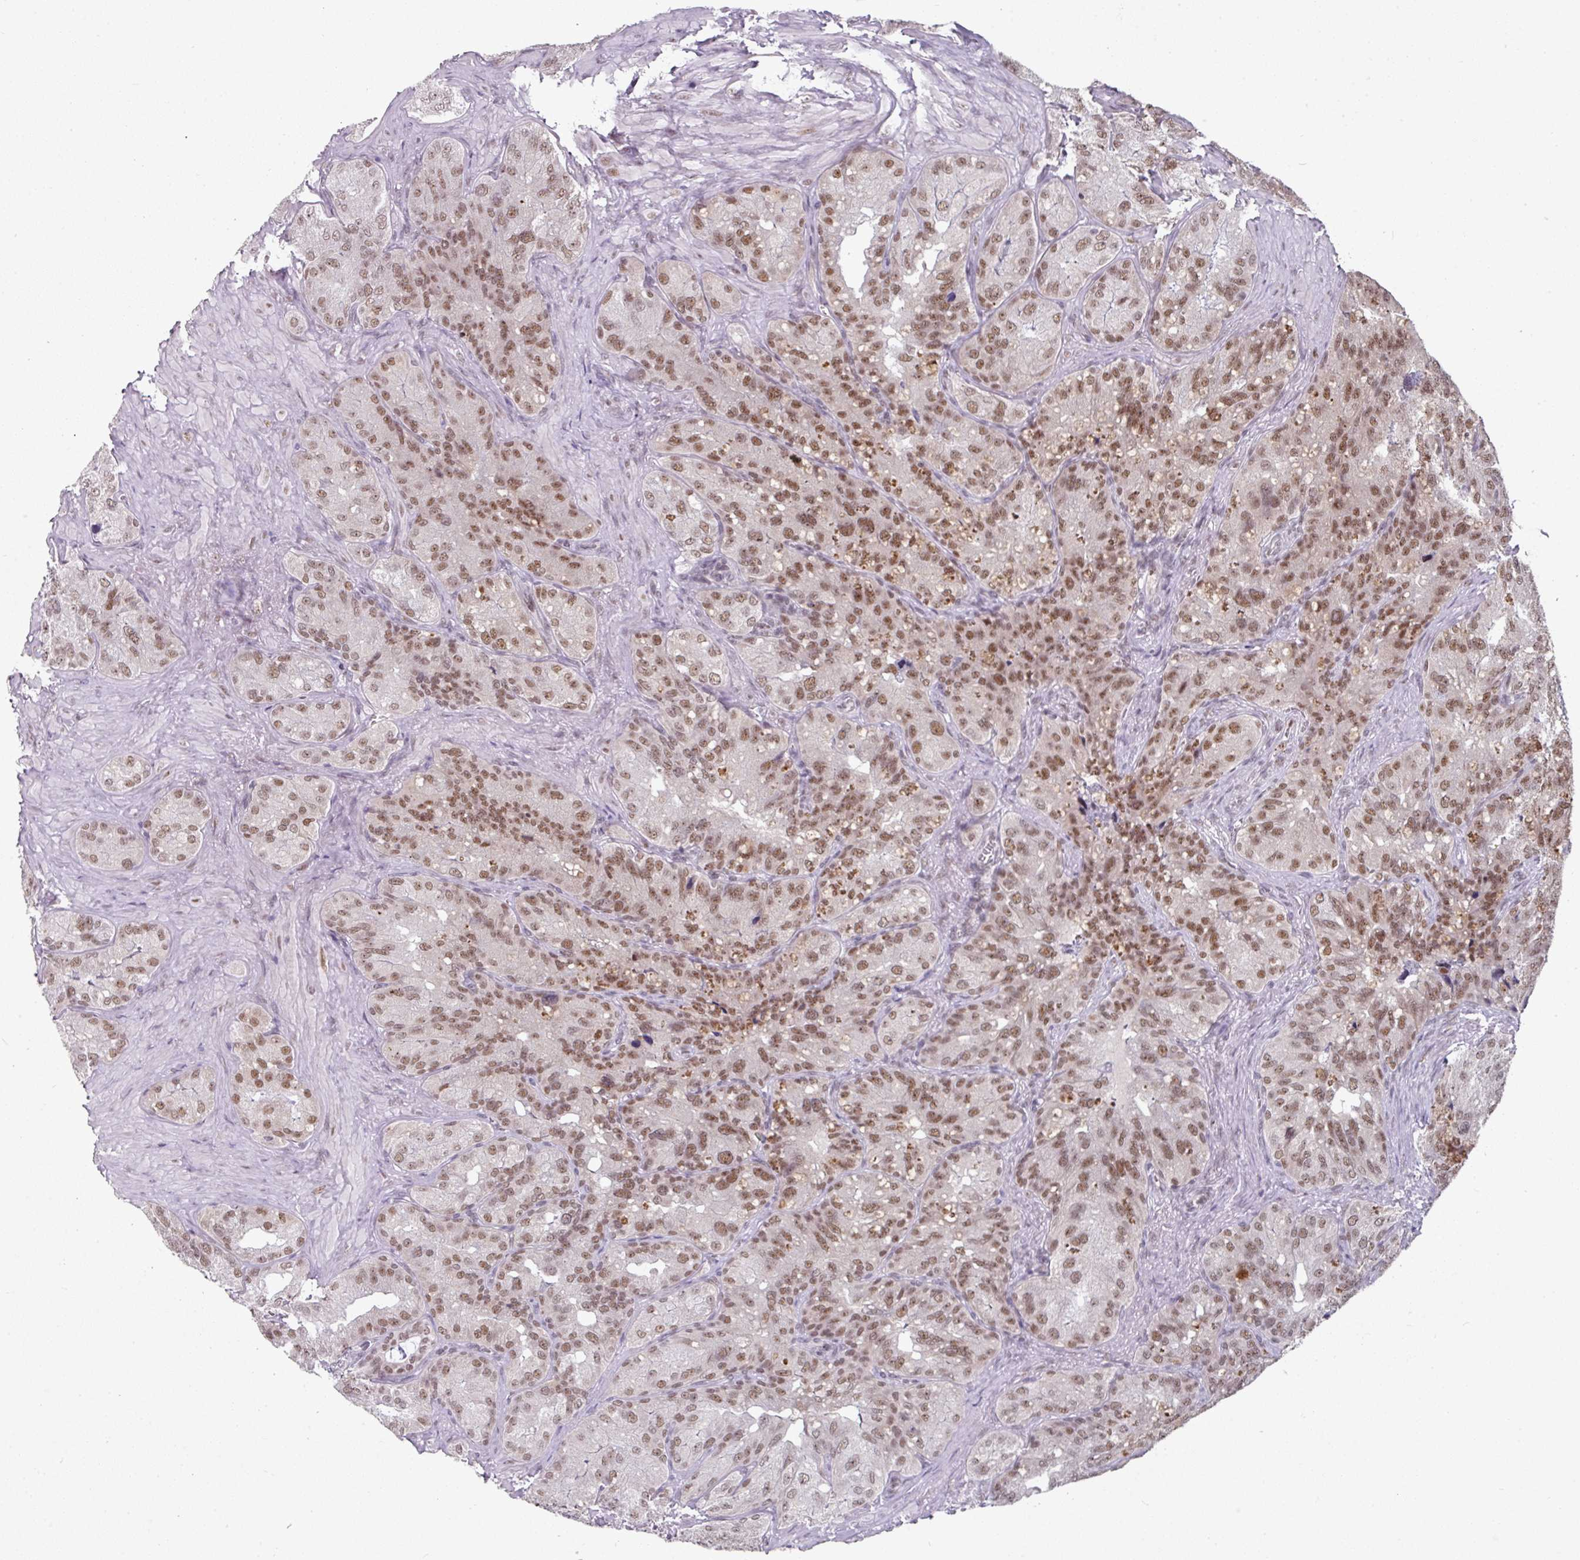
{"staining": {"intensity": "moderate", "quantity": ">75%", "location": "nuclear"}, "tissue": "seminal vesicle", "cell_type": "Glandular cells", "image_type": "normal", "snomed": [{"axis": "morphology", "description": "Normal tissue, NOS"}, {"axis": "topography", "description": "Seminal veicle"}], "caption": "A photomicrograph of seminal vesicle stained for a protein reveals moderate nuclear brown staining in glandular cells. The protein of interest is shown in brown color, while the nuclei are stained blue.", "gene": "ENSG00000283782", "patient": {"sex": "male", "age": 69}}